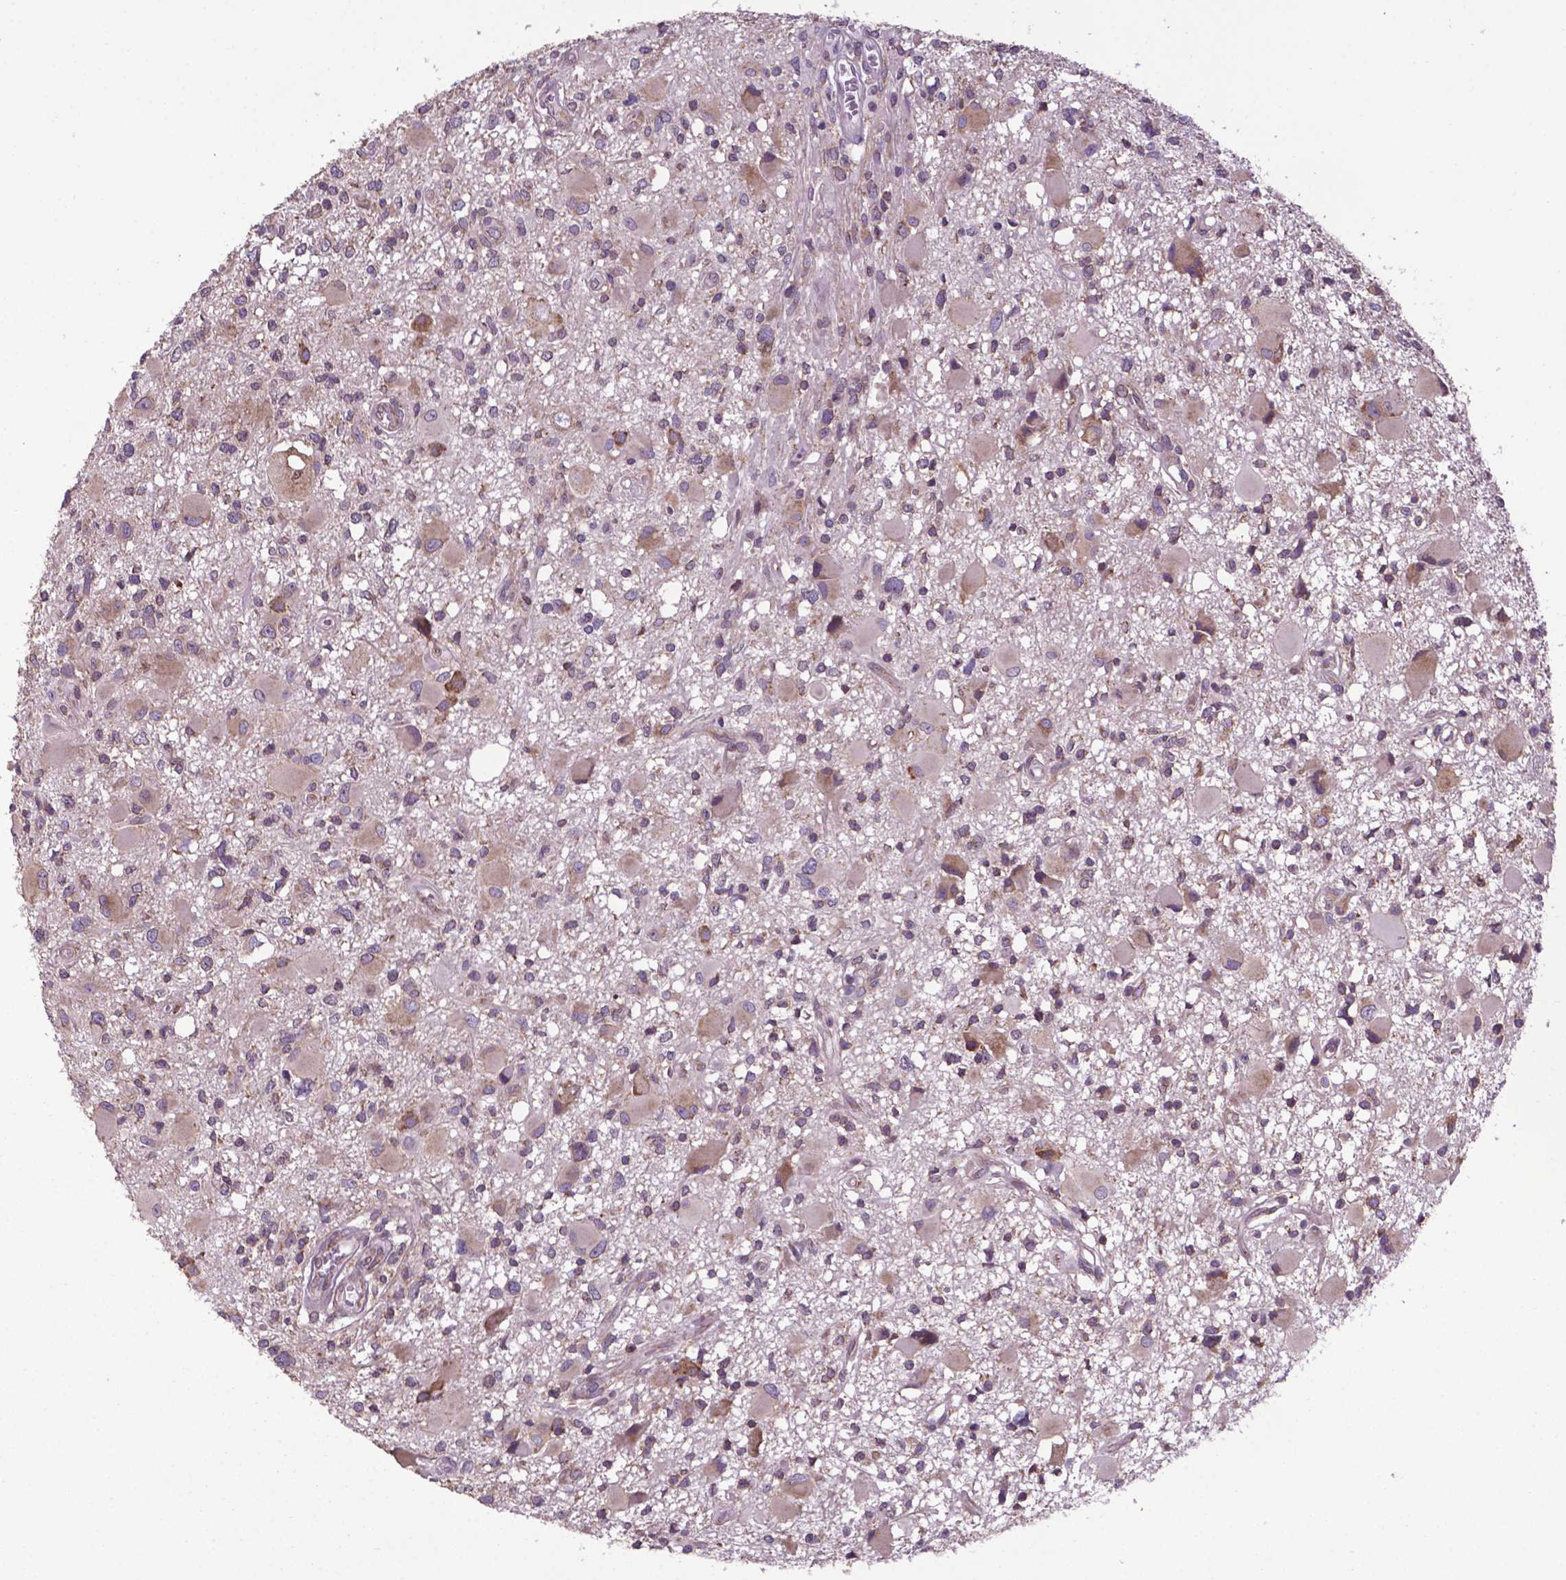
{"staining": {"intensity": "weak", "quantity": ">75%", "location": "cytoplasmic/membranous"}, "tissue": "glioma", "cell_type": "Tumor cells", "image_type": "cancer", "snomed": [{"axis": "morphology", "description": "Glioma, malignant, High grade"}, {"axis": "topography", "description": "Brain"}], "caption": "This micrograph demonstrates immunohistochemistry staining of human malignant high-grade glioma, with low weak cytoplasmic/membranous staining in about >75% of tumor cells.", "gene": "WDR83OS", "patient": {"sex": "male", "age": 54}}